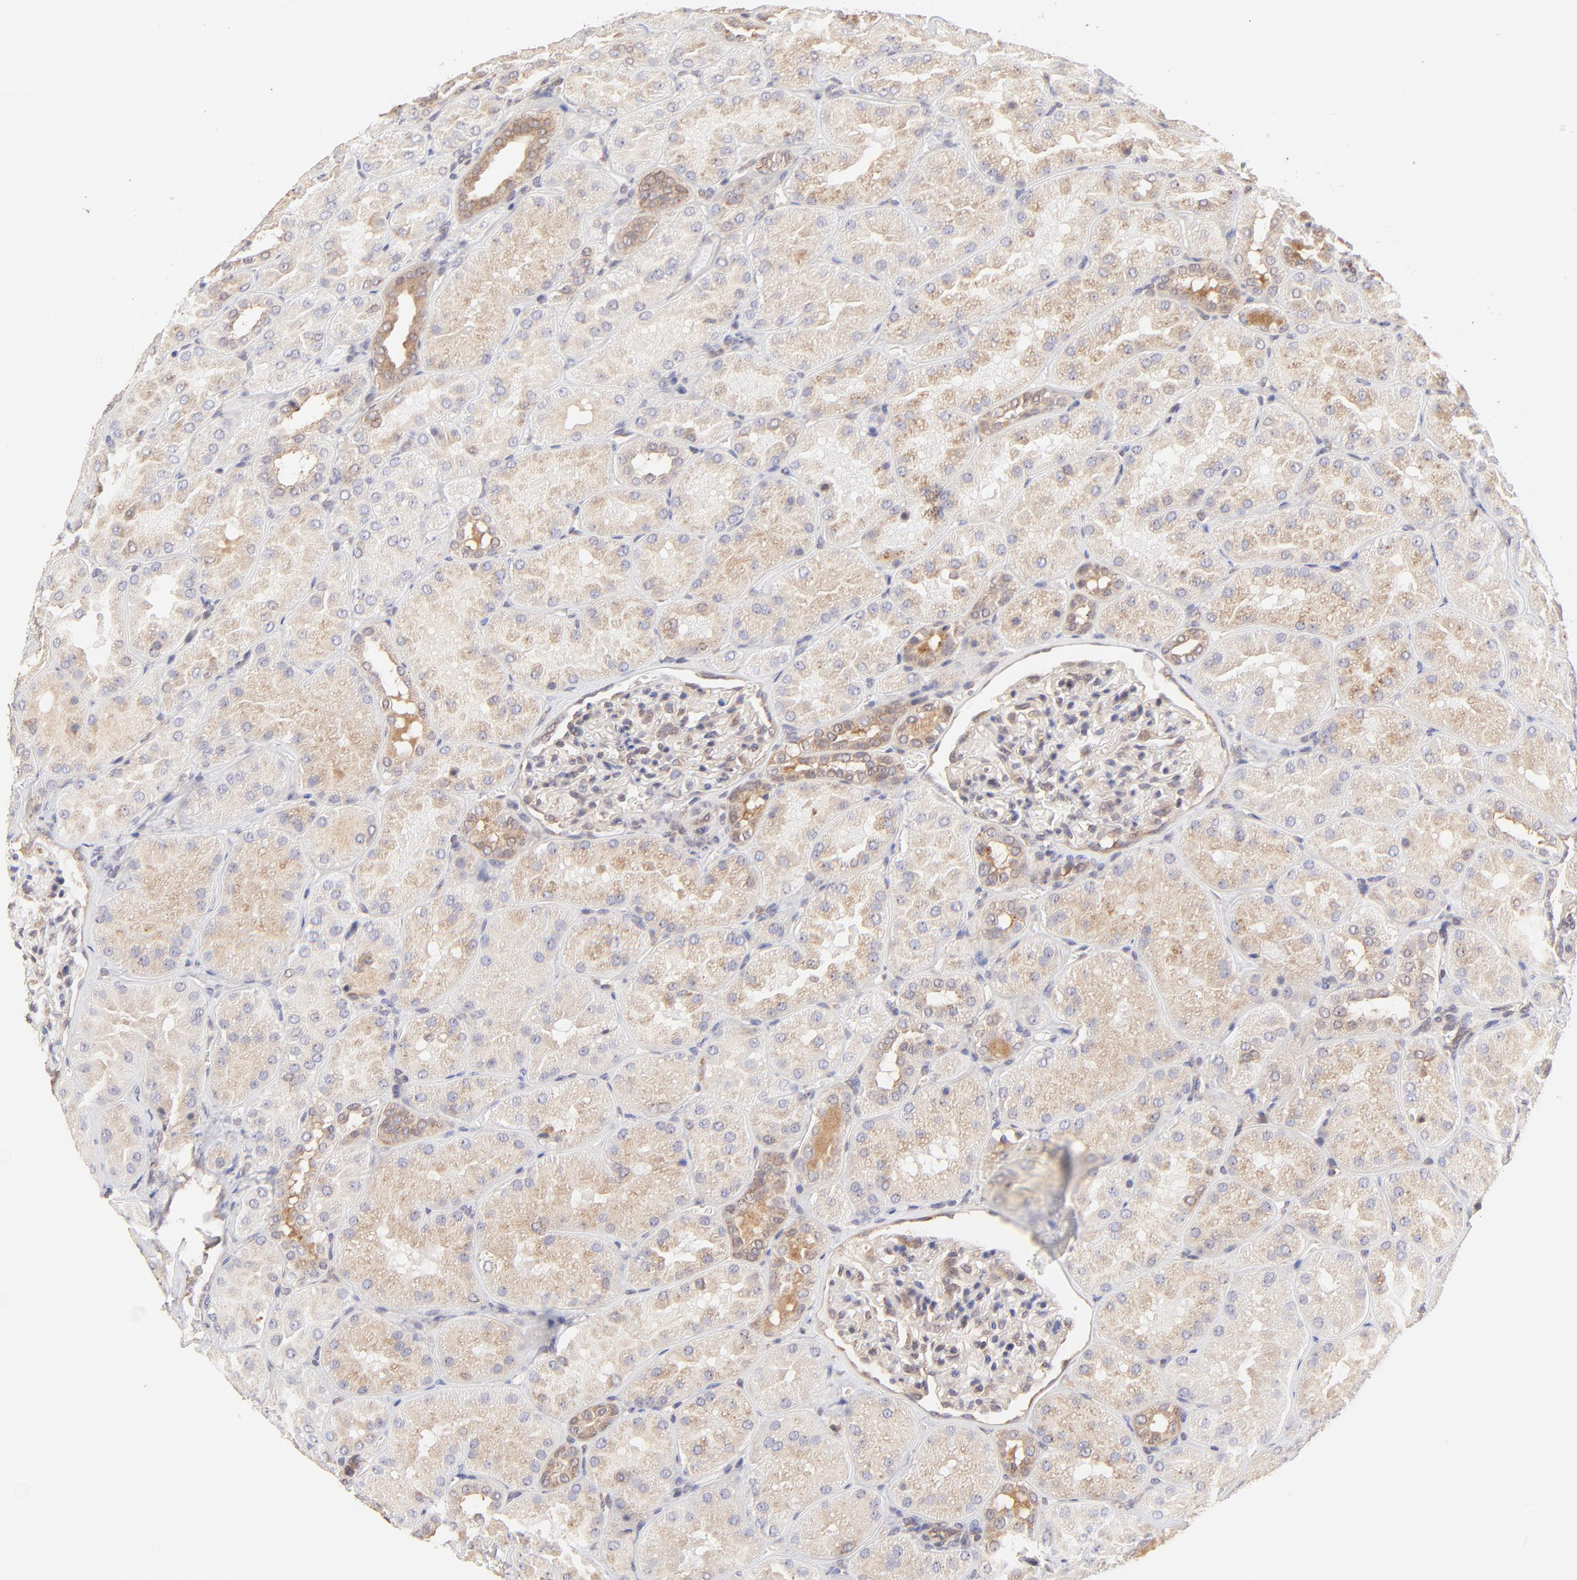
{"staining": {"intensity": "moderate", "quantity": "25%-75%", "location": "cytoplasmic/membranous"}, "tissue": "kidney", "cell_type": "Cells in glomeruli", "image_type": "normal", "snomed": [{"axis": "morphology", "description": "Normal tissue, NOS"}, {"axis": "topography", "description": "Kidney"}], "caption": "Benign kidney exhibits moderate cytoplasmic/membranous positivity in approximately 25%-75% of cells in glomeruli.", "gene": "TNRC6B", "patient": {"sex": "male", "age": 28}}